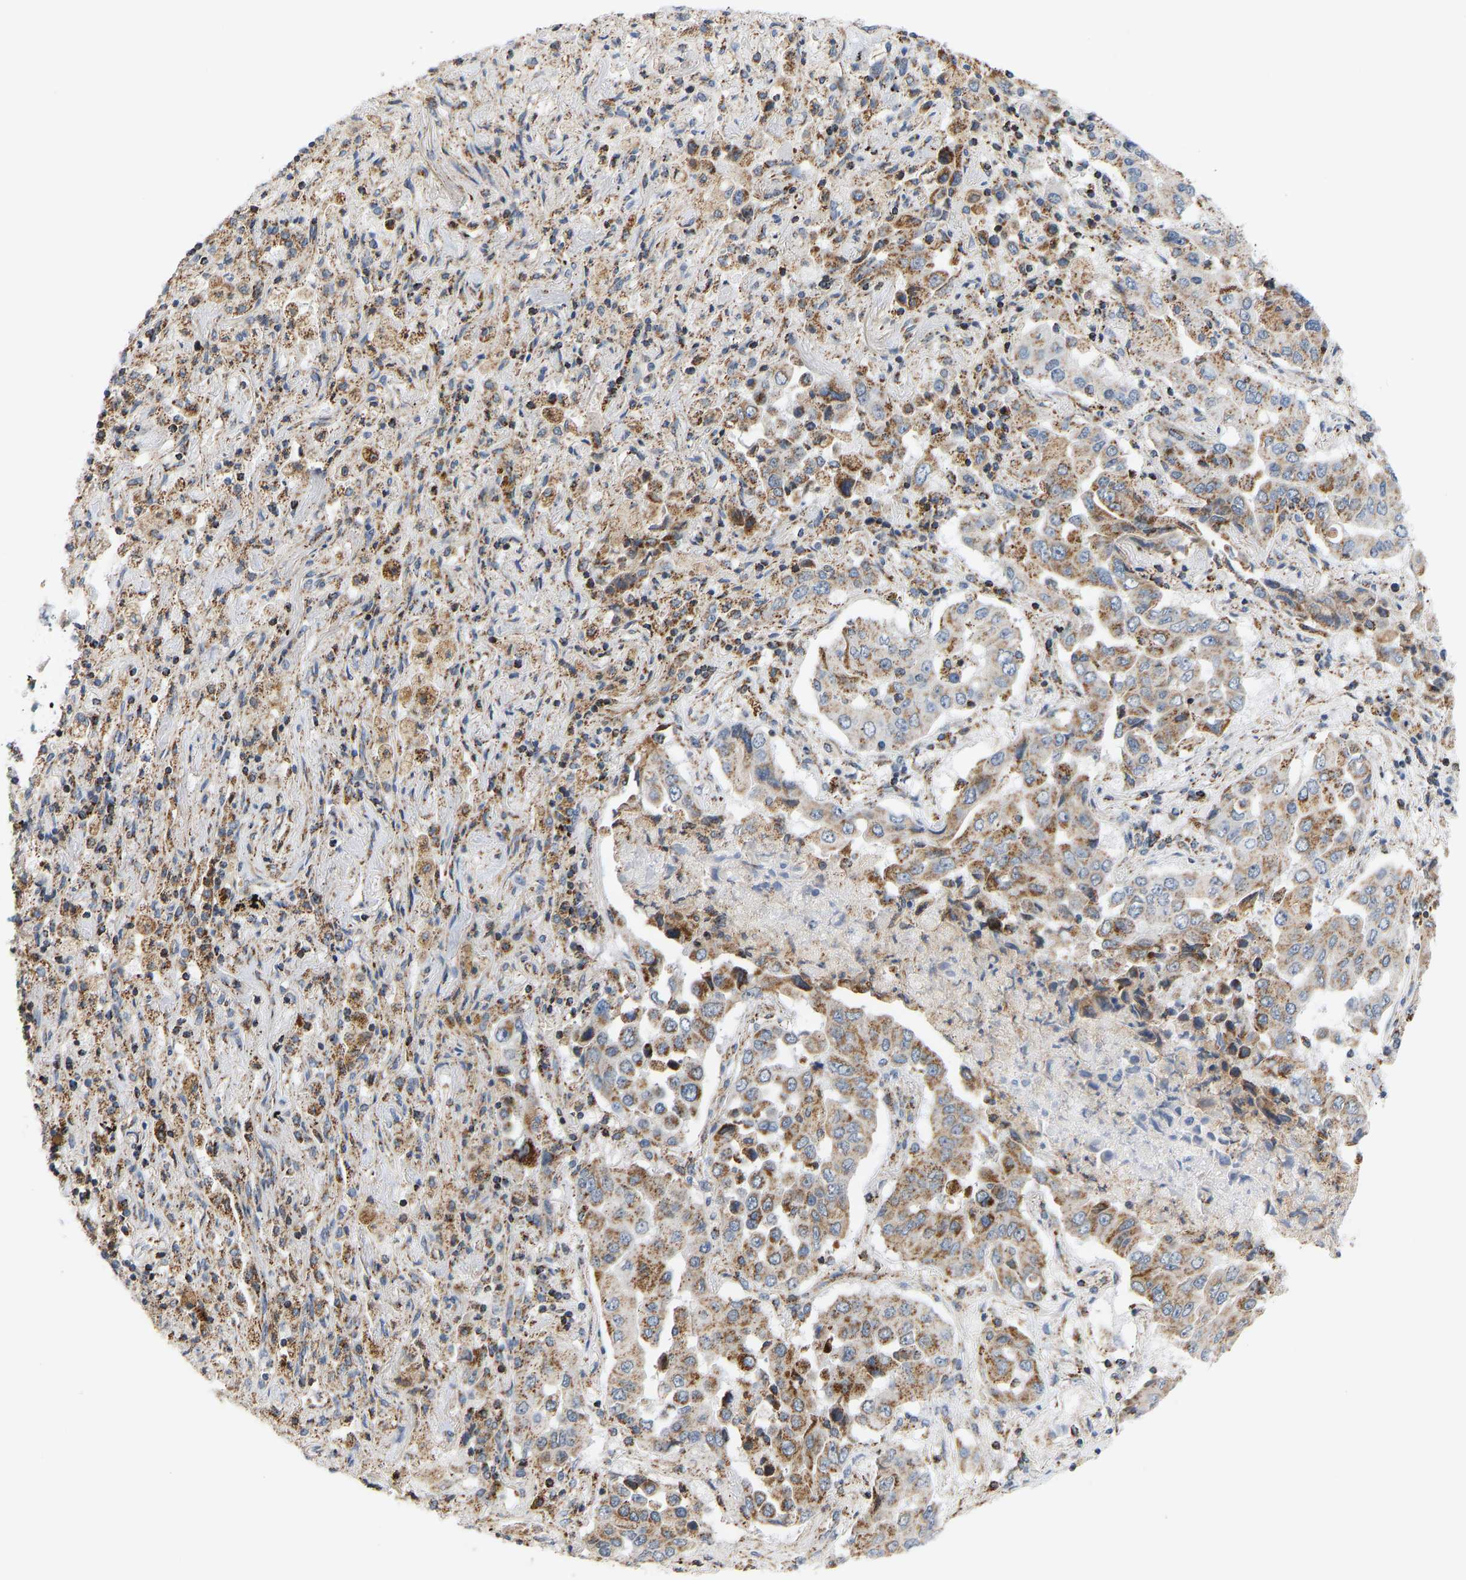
{"staining": {"intensity": "moderate", "quantity": ">75%", "location": "cytoplasmic/membranous"}, "tissue": "lung cancer", "cell_type": "Tumor cells", "image_type": "cancer", "snomed": [{"axis": "morphology", "description": "Adenocarcinoma, NOS"}, {"axis": "topography", "description": "Lung"}], "caption": "IHC micrograph of neoplastic tissue: lung cancer (adenocarcinoma) stained using immunohistochemistry displays medium levels of moderate protein expression localized specifically in the cytoplasmic/membranous of tumor cells, appearing as a cytoplasmic/membranous brown color.", "gene": "GPSM2", "patient": {"sex": "female", "age": 65}}